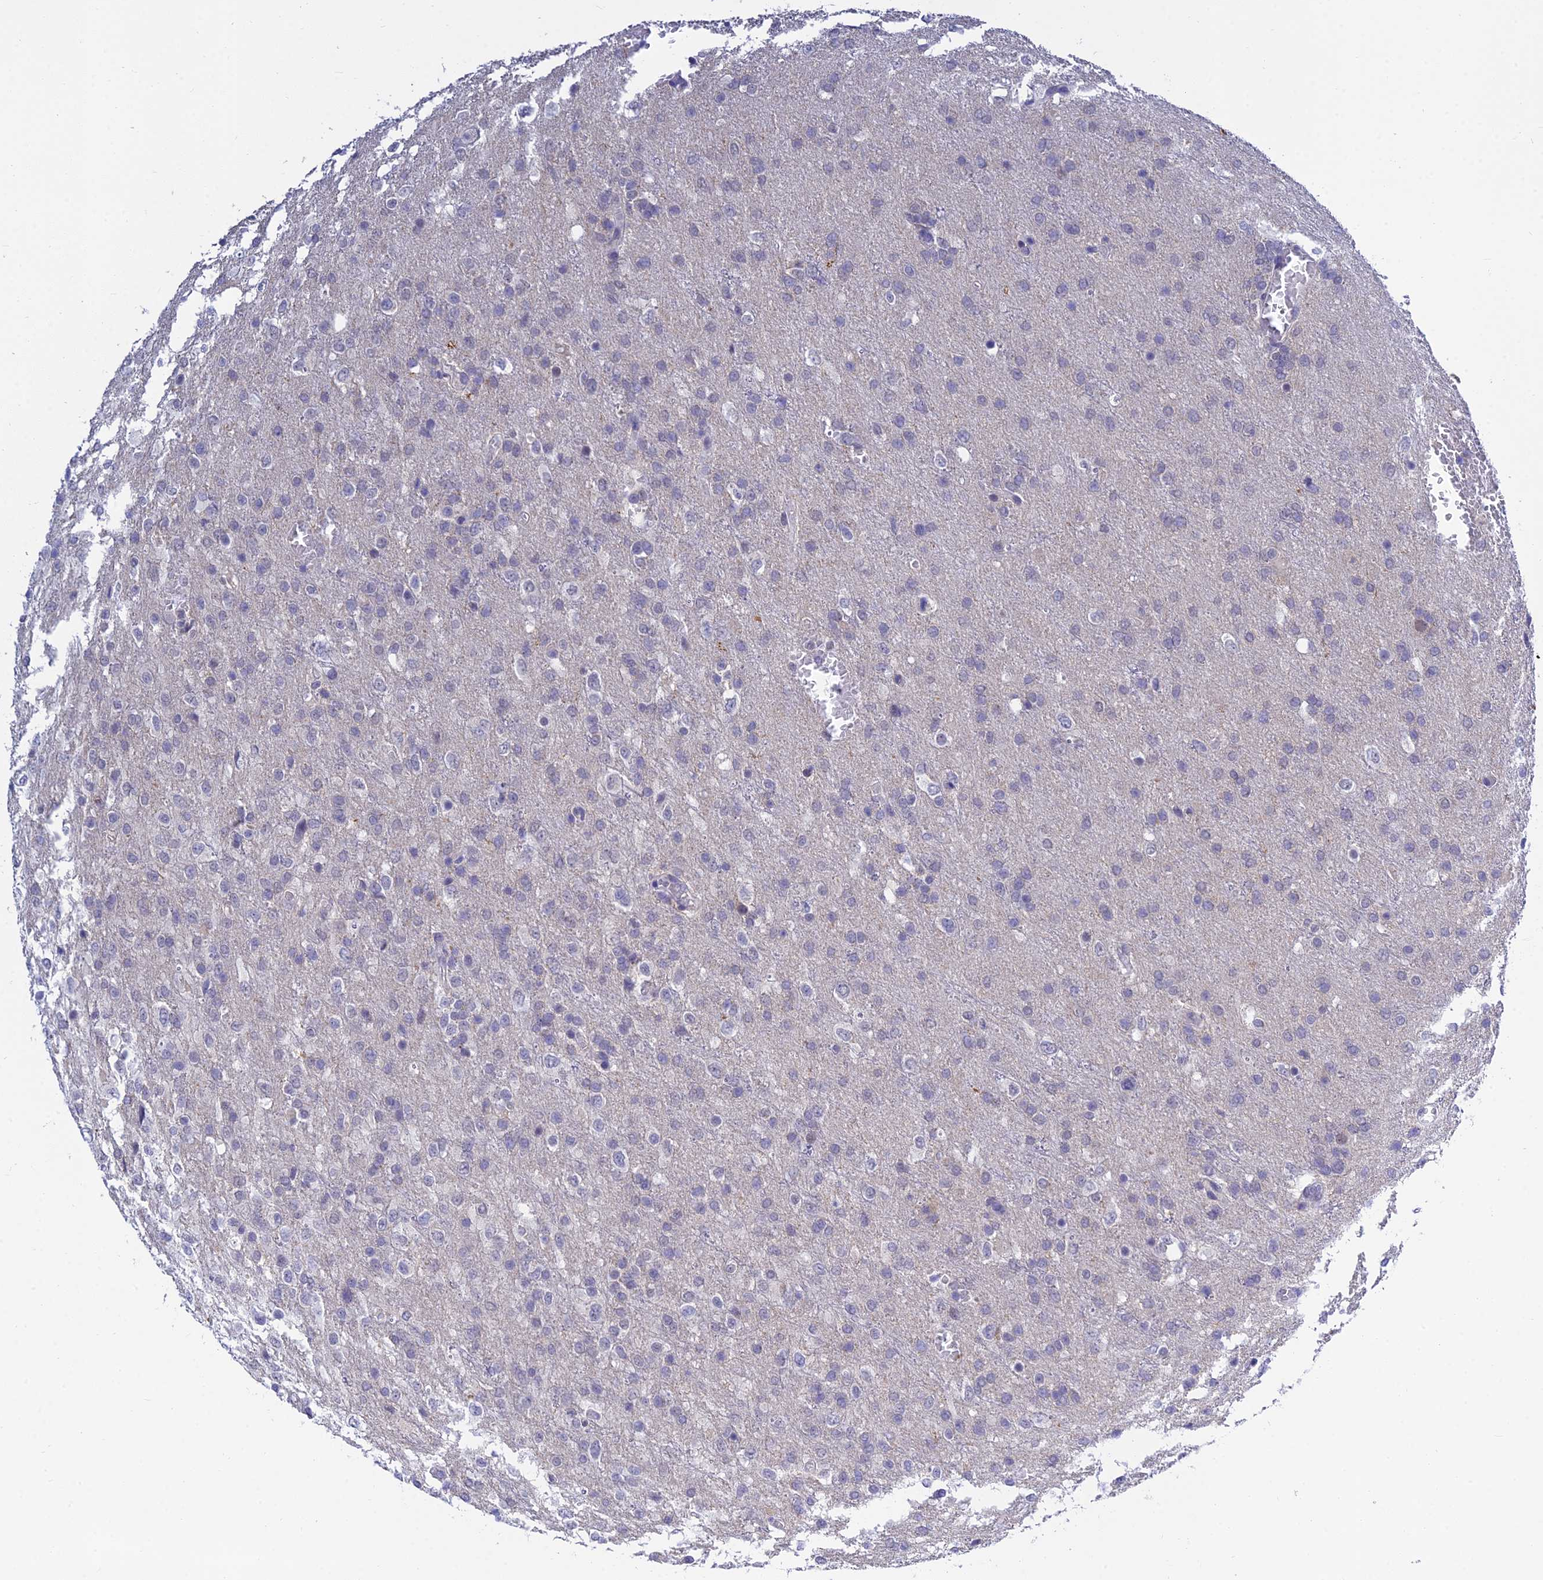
{"staining": {"intensity": "negative", "quantity": "none", "location": "none"}, "tissue": "glioma", "cell_type": "Tumor cells", "image_type": "cancer", "snomed": [{"axis": "morphology", "description": "Glioma, malignant, High grade"}, {"axis": "topography", "description": "Brain"}], "caption": "This is an immunohistochemistry histopathology image of human malignant glioma (high-grade). There is no staining in tumor cells.", "gene": "HOXB1", "patient": {"sex": "female", "age": 74}}